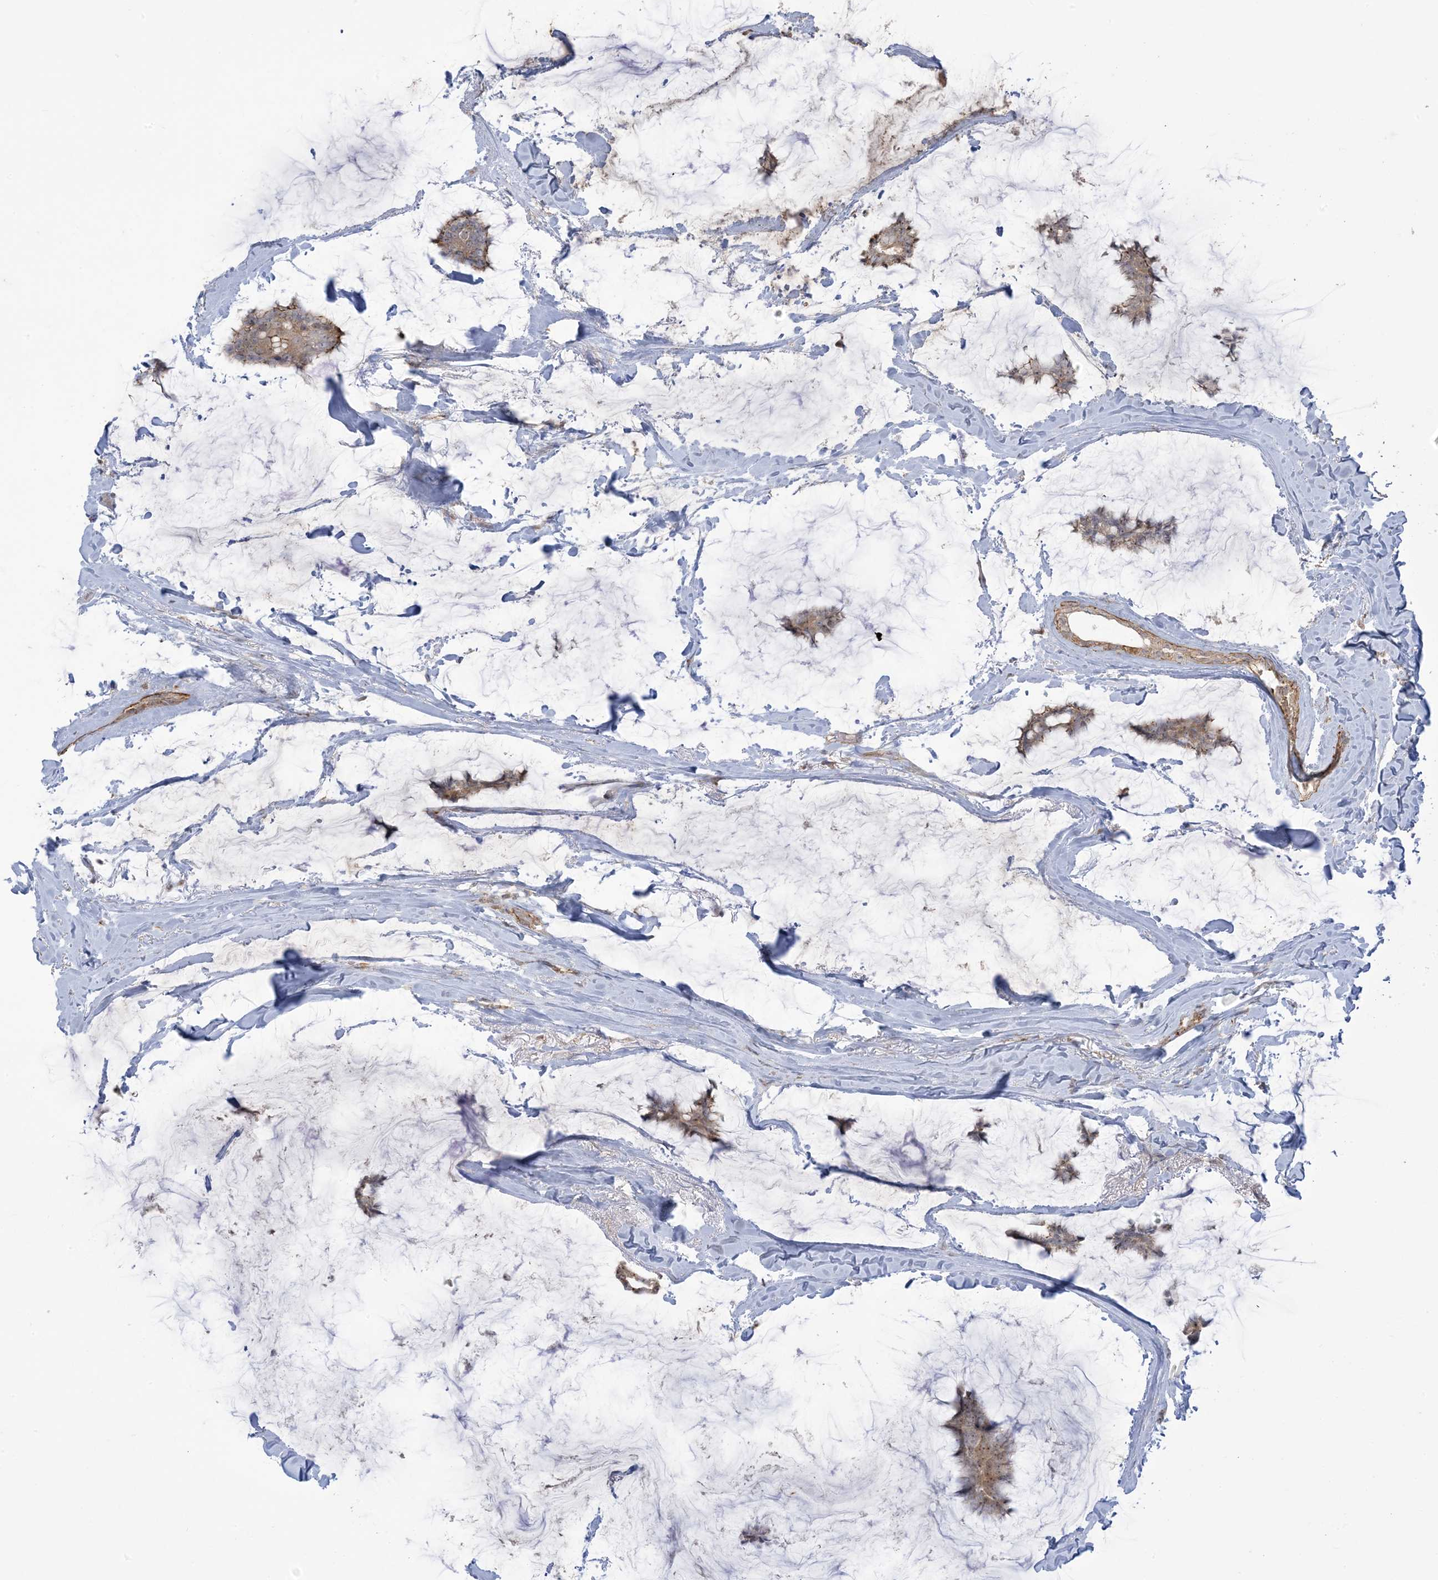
{"staining": {"intensity": "weak", "quantity": "25%-75%", "location": "cytoplasmic/membranous"}, "tissue": "breast cancer", "cell_type": "Tumor cells", "image_type": "cancer", "snomed": [{"axis": "morphology", "description": "Duct carcinoma"}, {"axis": "topography", "description": "Breast"}], "caption": "Breast cancer was stained to show a protein in brown. There is low levels of weak cytoplasmic/membranous positivity in about 25%-75% of tumor cells.", "gene": "KLHL18", "patient": {"sex": "female", "age": 93}}